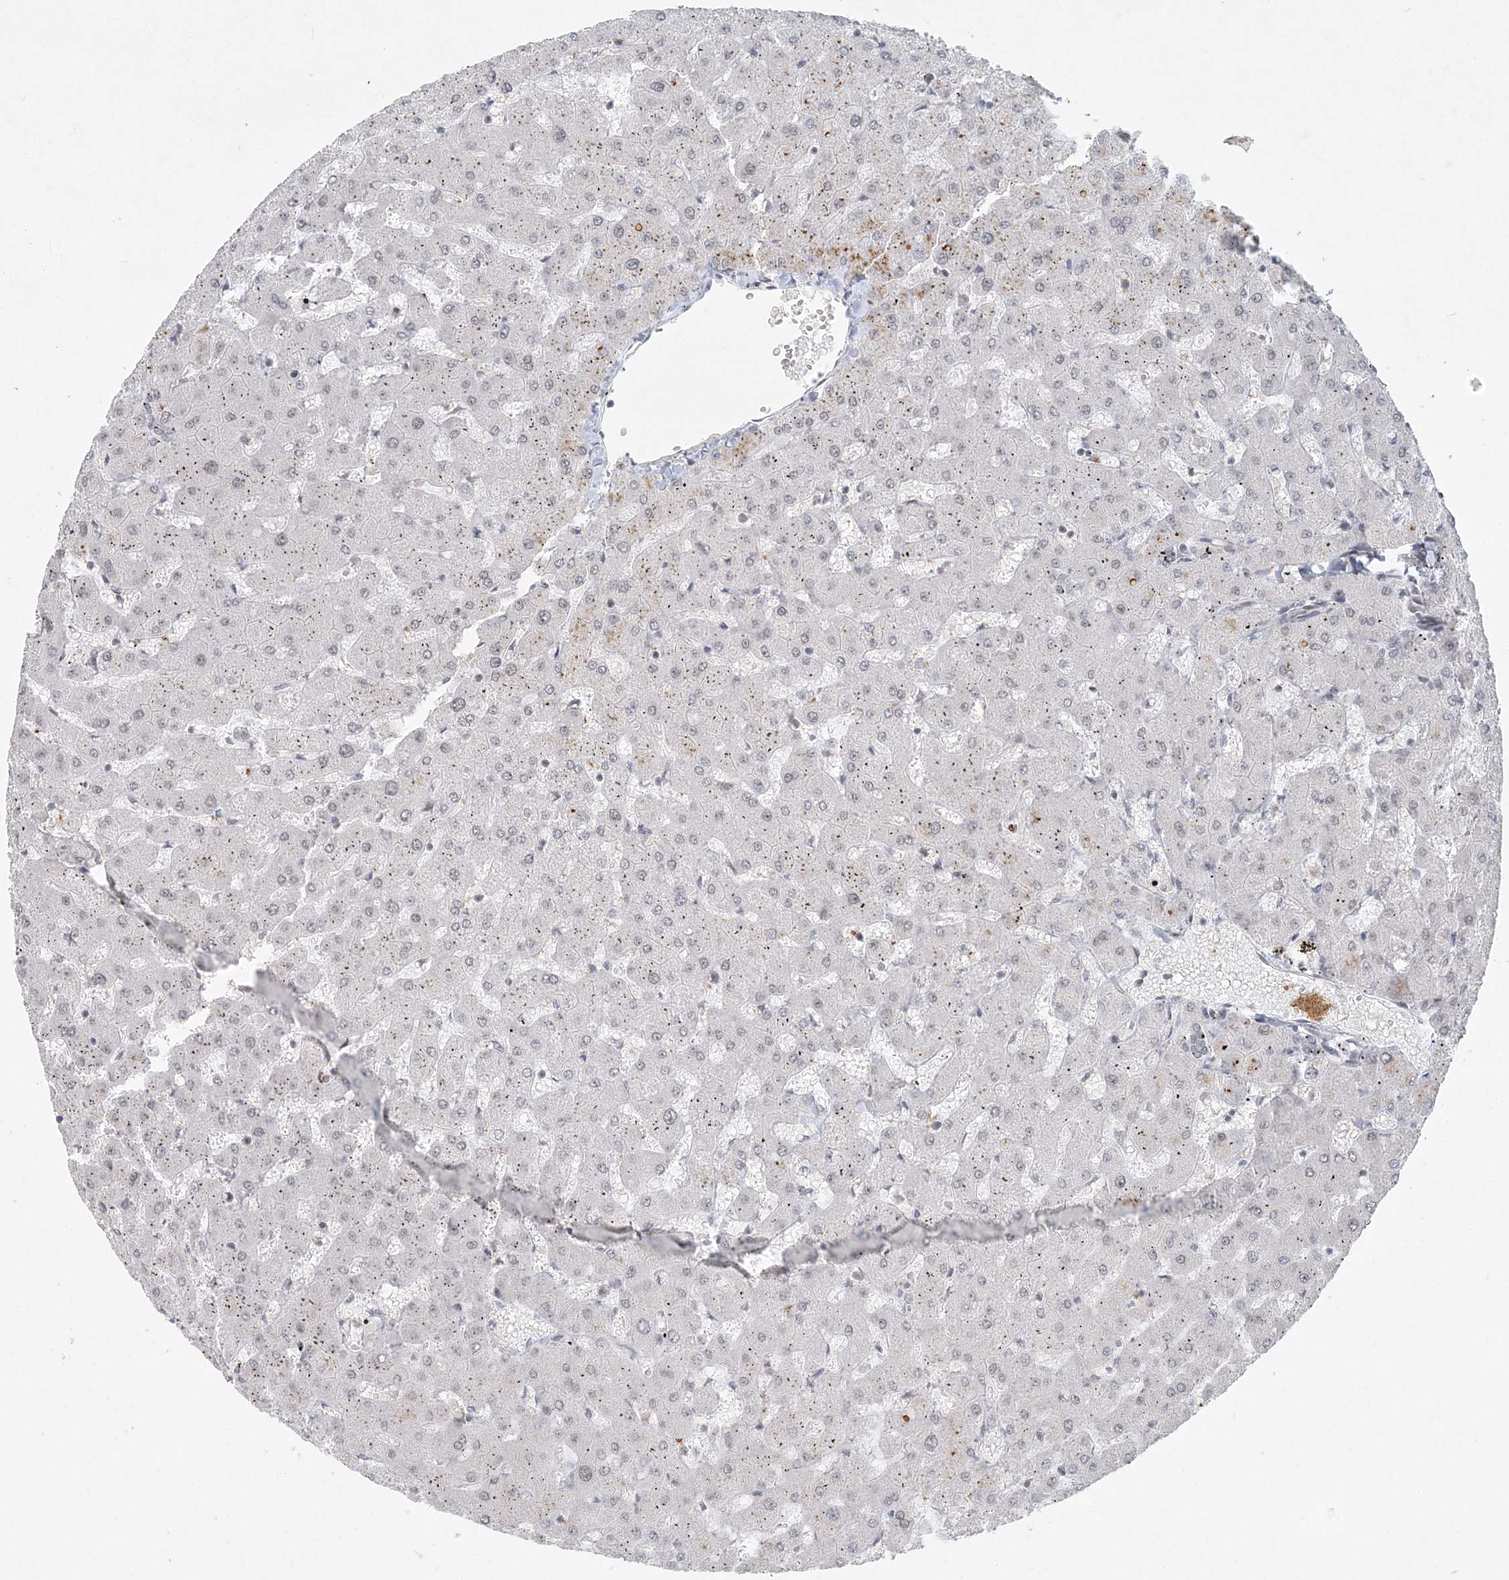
{"staining": {"intensity": "negative", "quantity": "none", "location": "none"}, "tissue": "liver", "cell_type": "Cholangiocytes", "image_type": "normal", "snomed": [{"axis": "morphology", "description": "Normal tissue, NOS"}, {"axis": "topography", "description": "Liver"}], "caption": "A high-resolution photomicrograph shows immunohistochemistry staining of normal liver, which demonstrates no significant positivity in cholangiocytes.", "gene": "BAZ1B", "patient": {"sex": "female", "age": 63}}